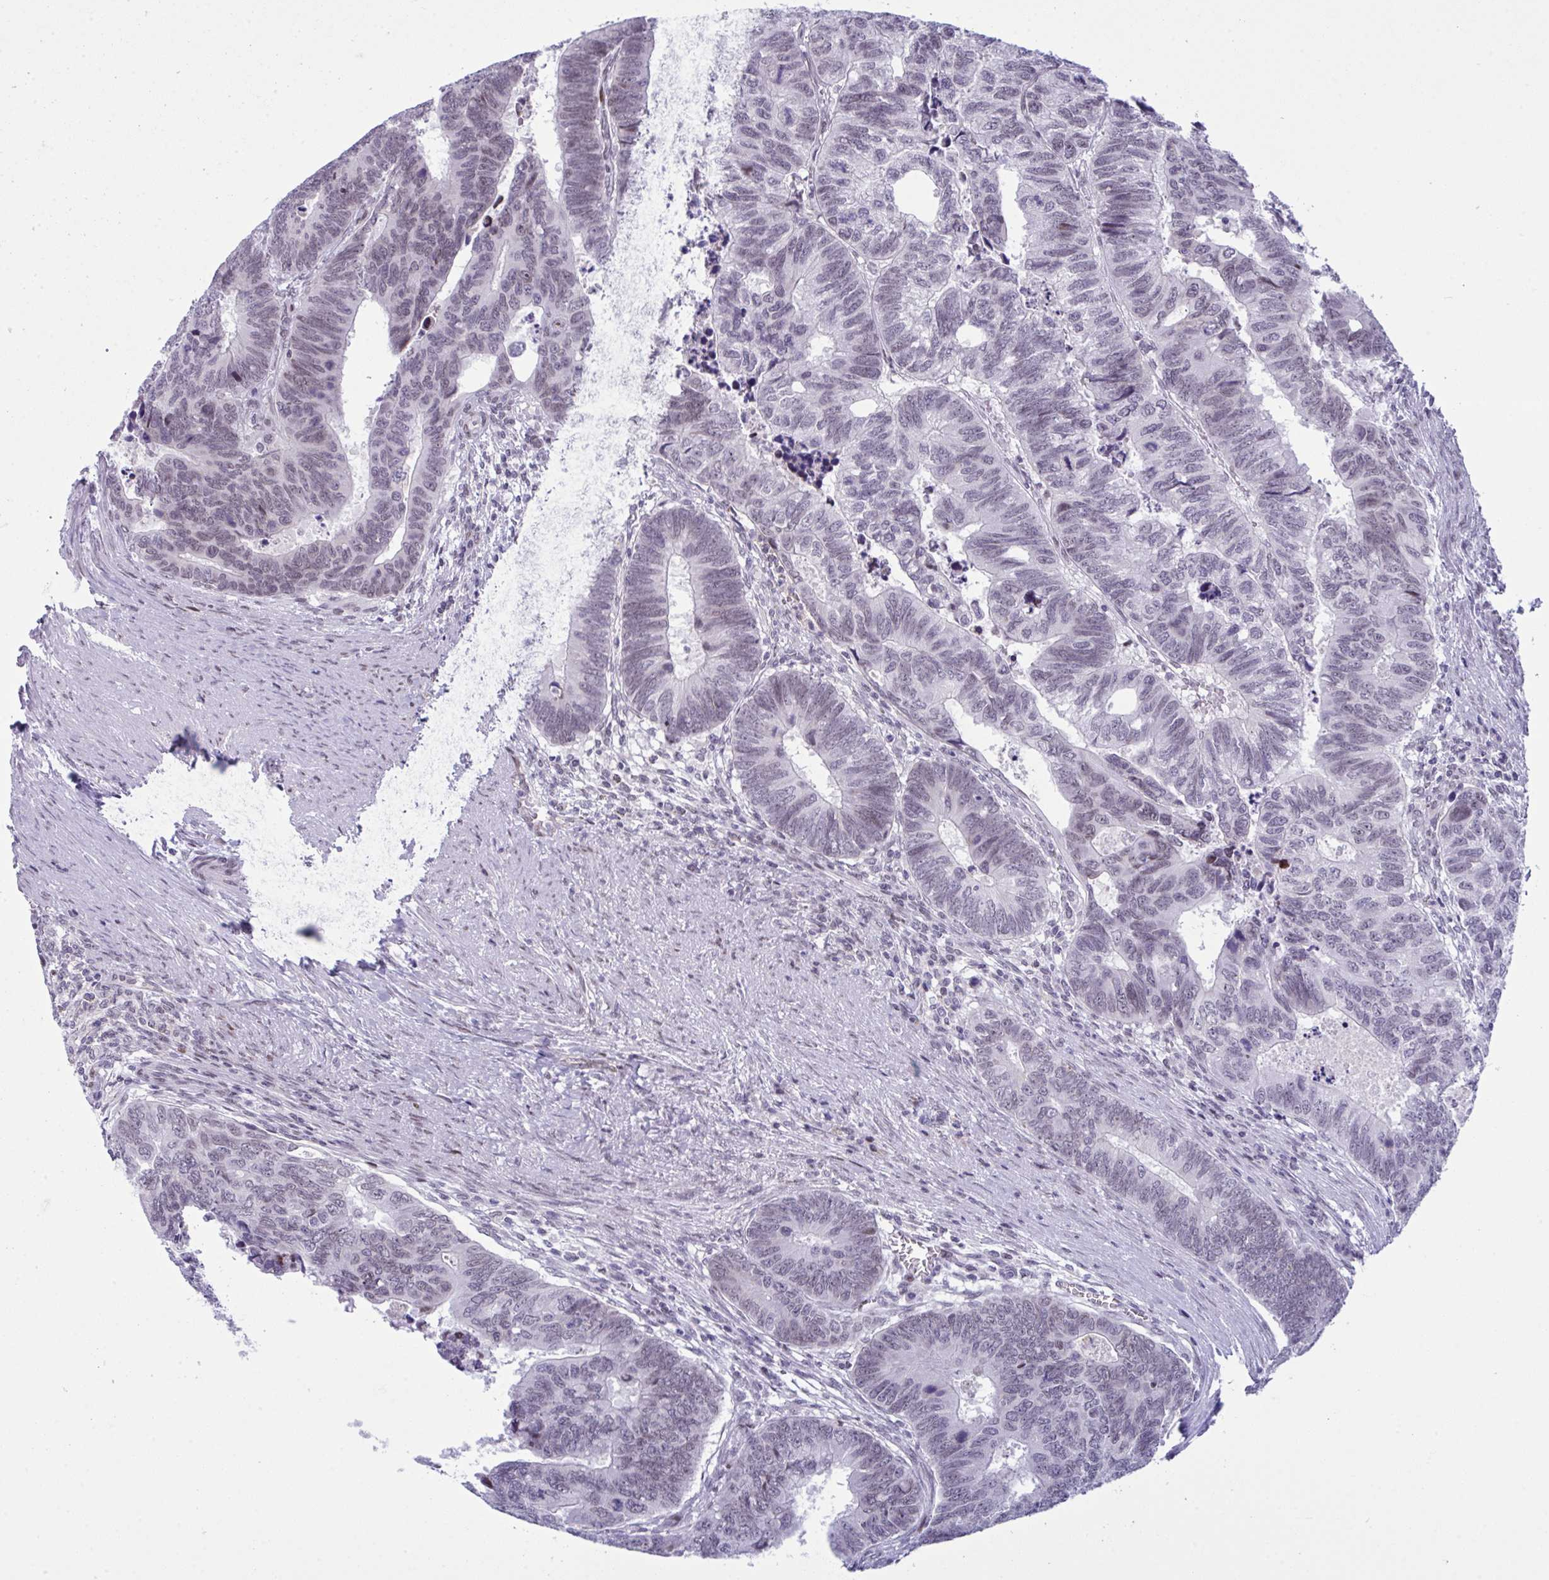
{"staining": {"intensity": "negative", "quantity": "none", "location": "none"}, "tissue": "colorectal cancer", "cell_type": "Tumor cells", "image_type": "cancer", "snomed": [{"axis": "morphology", "description": "Adenocarcinoma, NOS"}, {"axis": "topography", "description": "Colon"}], "caption": "Histopathology image shows no protein positivity in tumor cells of colorectal adenocarcinoma tissue.", "gene": "ZFHX3", "patient": {"sex": "male", "age": 62}}